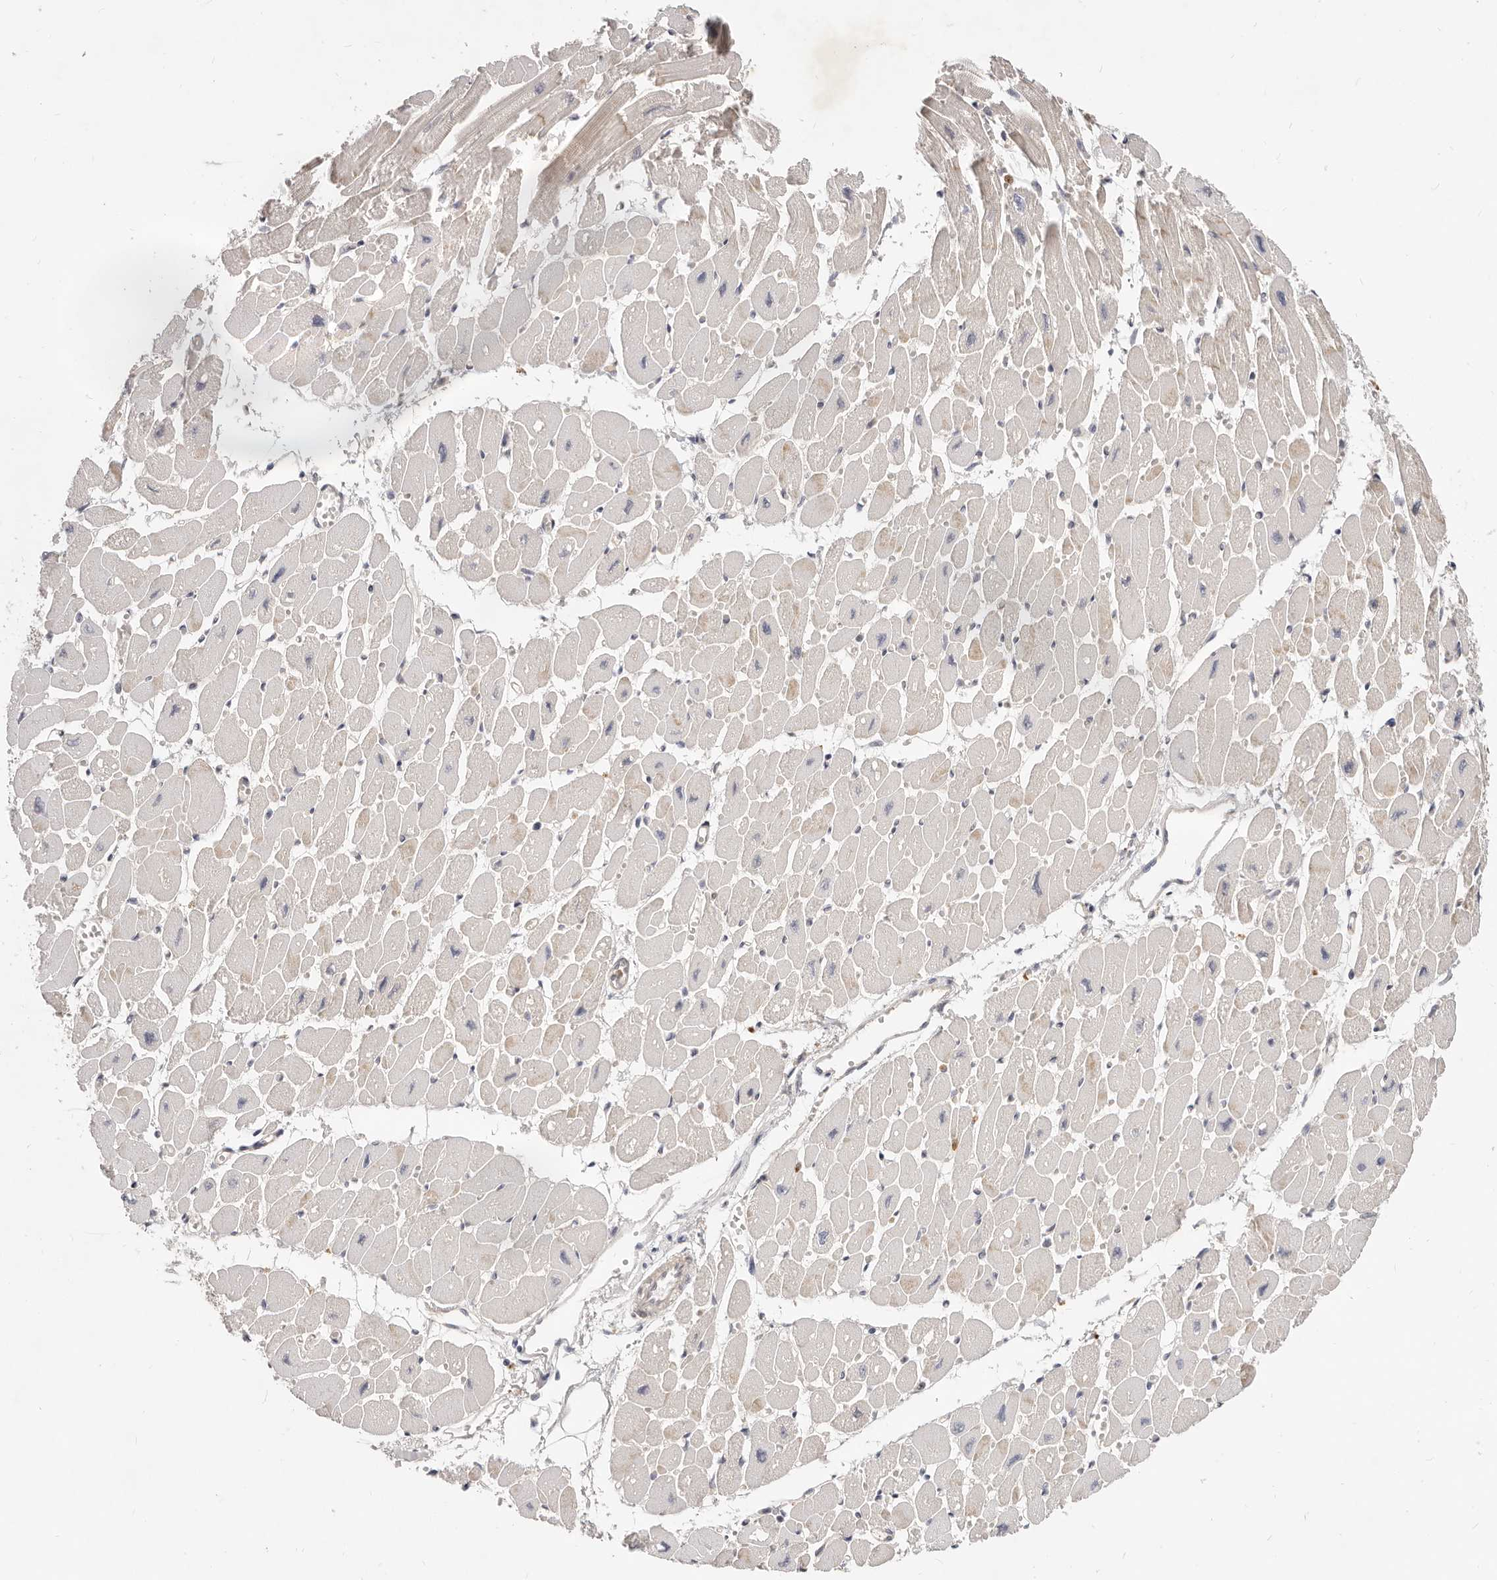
{"staining": {"intensity": "moderate", "quantity": "25%-75%", "location": "cytoplasmic/membranous"}, "tissue": "heart muscle", "cell_type": "Cardiomyocytes", "image_type": "normal", "snomed": [{"axis": "morphology", "description": "Normal tissue, NOS"}, {"axis": "topography", "description": "Heart"}], "caption": "IHC micrograph of normal heart muscle: heart muscle stained using IHC shows medium levels of moderate protein expression localized specifically in the cytoplasmic/membranous of cardiomyocytes, appearing as a cytoplasmic/membranous brown color.", "gene": "USP49", "patient": {"sex": "female", "age": 54}}